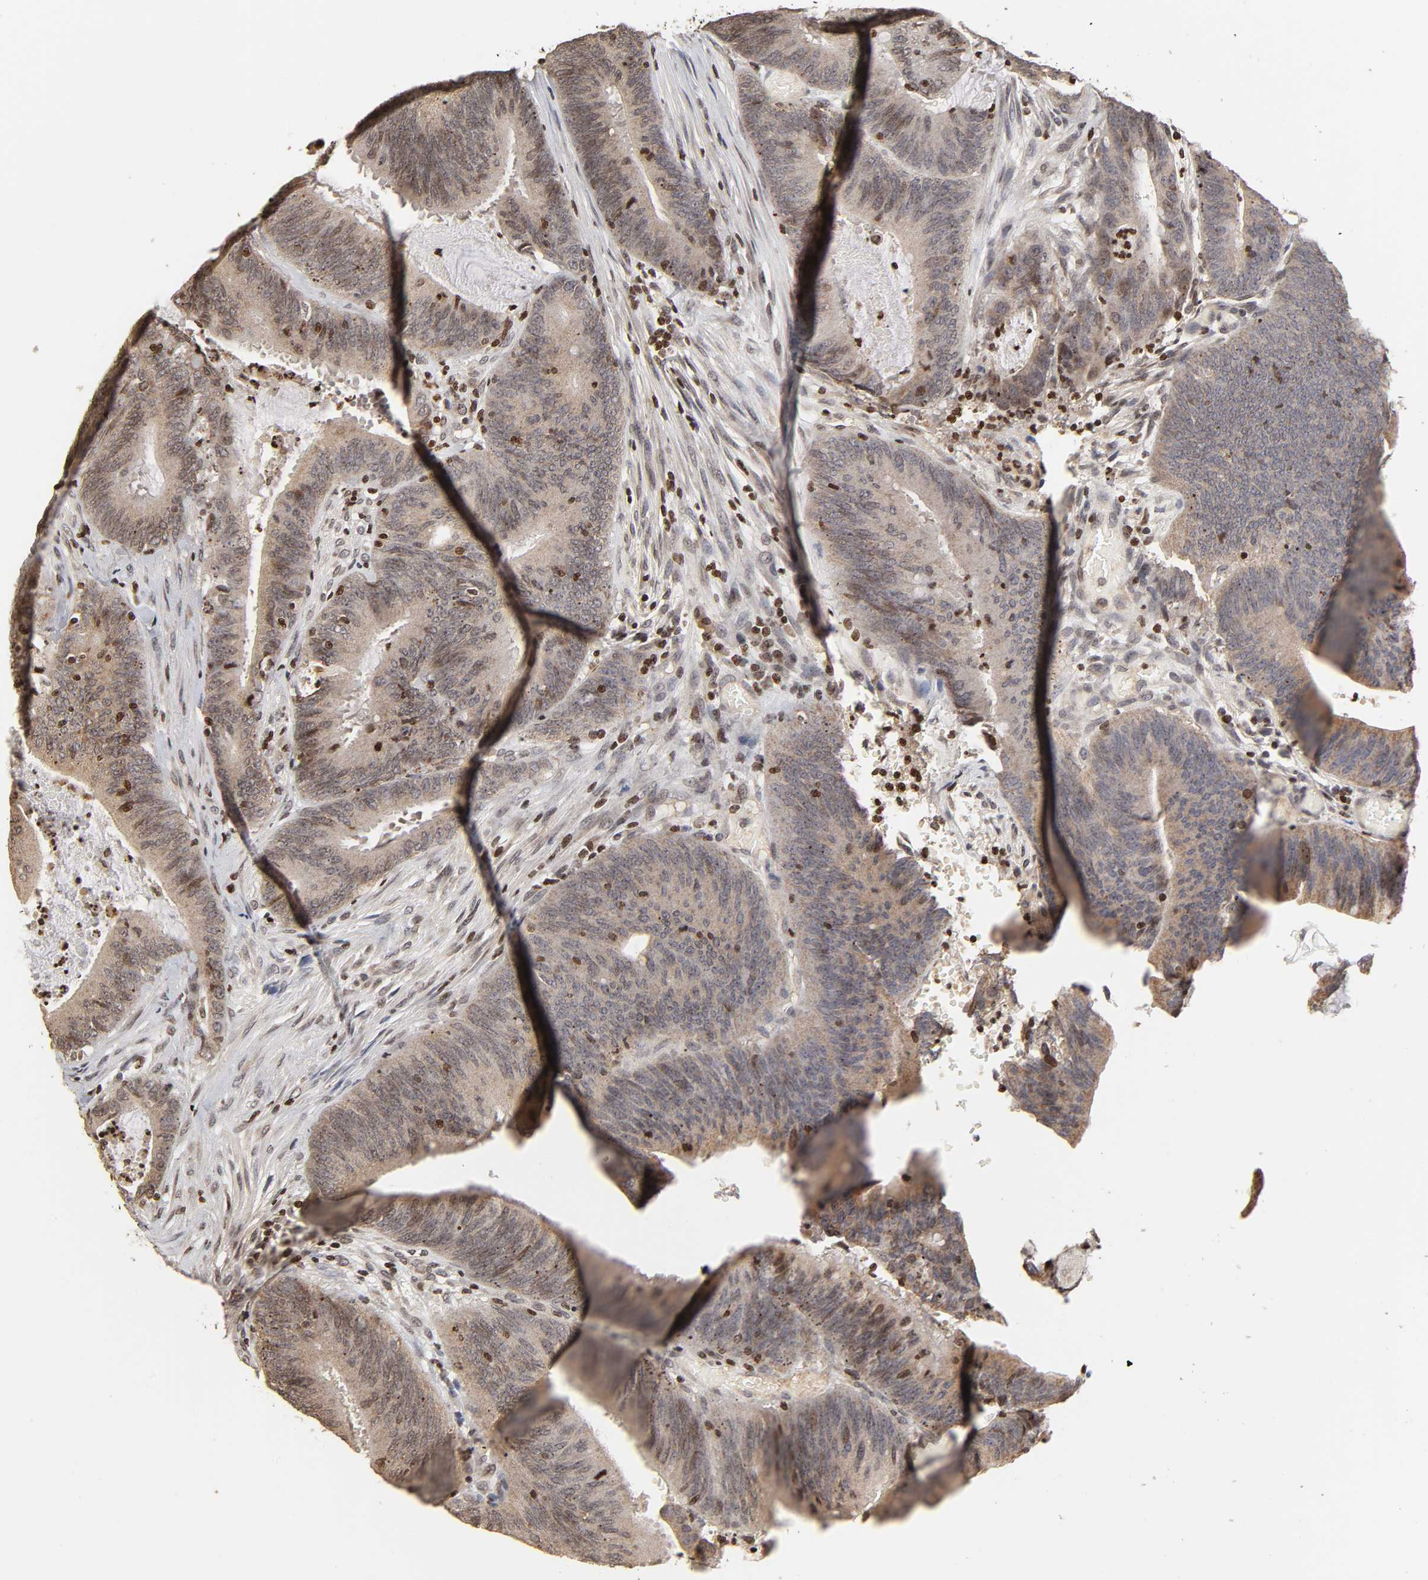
{"staining": {"intensity": "moderate", "quantity": "25%-75%", "location": "cytoplasmic/membranous,nuclear"}, "tissue": "colorectal cancer", "cell_type": "Tumor cells", "image_type": "cancer", "snomed": [{"axis": "morphology", "description": "Adenocarcinoma, NOS"}, {"axis": "topography", "description": "Rectum"}], "caption": "A micrograph of colorectal adenocarcinoma stained for a protein shows moderate cytoplasmic/membranous and nuclear brown staining in tumor cells.", "gene": "ZNF473", "patient": {"sex": "female", "age": 66}}